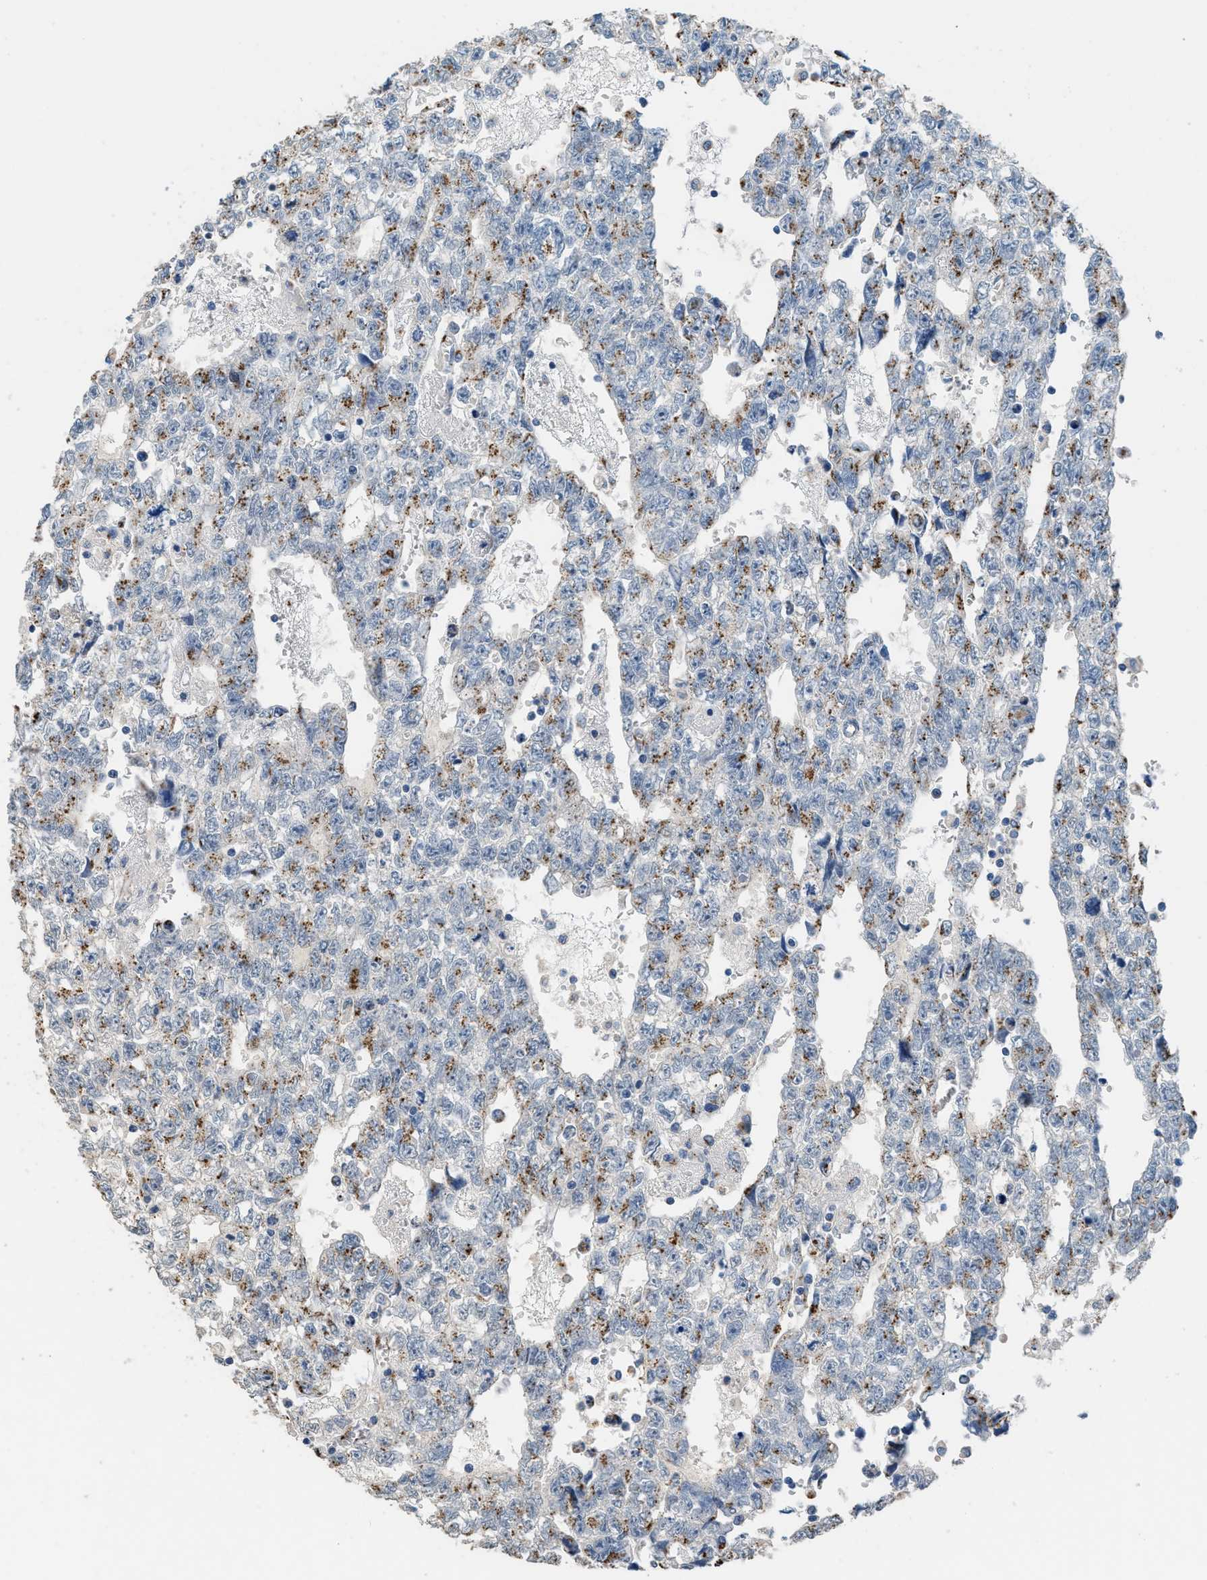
{"staining": {"intensity": "moderate", "quantity": "25%-75%", "location": "cytoplasmic/membranous"}, "tissue": "testis cancer", "cell_type": "Tumor cells", "image_type": "cancer", "snomed": [{"axis": "morphology", "description": "Seminoma, NOS"}, {"axis": "morphology", "description": "Carcinoma, Embryonal, NOS"}, {"axis": "topography", "description": "Testis"}], "caption": "Immunohistochemical staining of testis seminoma demonstrates moderate cytoplasmic/membranous protein expression in about 25%-75% of tumor cells. (DAB (3,3'-diaminobenzidine) IHC, brown staining for protein, blue staining for nuclei).", "gene": "GOLM1", "patient": {"sex": "male", "age": 38}}